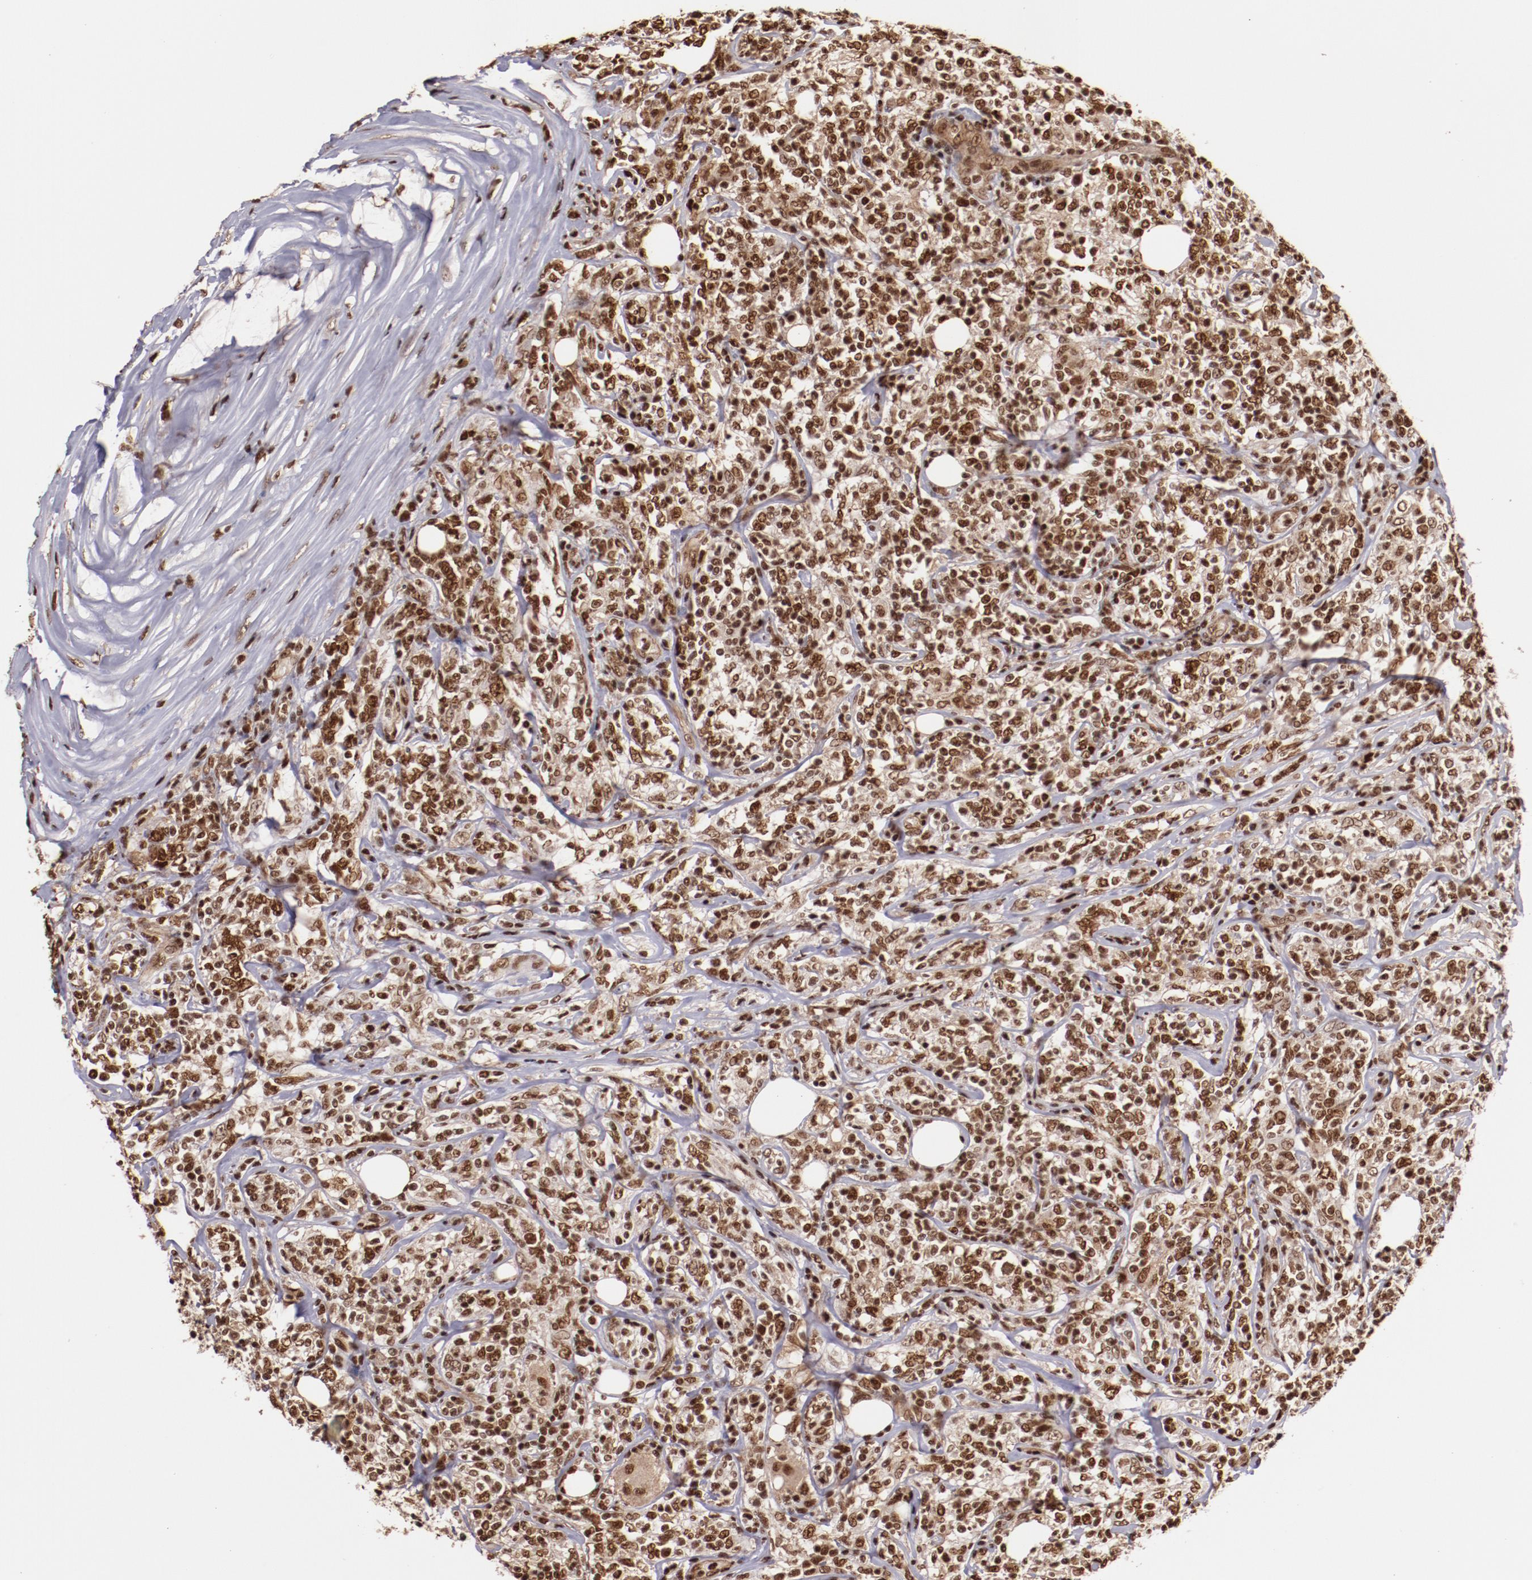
{"staining": {"intensity": "moderate", "quantity": ">75%", "location": "nuclear"}, "tissue": "lymphoma", "cell_type": "Tumor cells", "image_type": "cancer", "snomed": [{"axis": "morphology", "description": "Malignant lymphoma, non-Hodgkin's type, High grade"}, {"axis": "topography", "description": "Lymph node"}], "caption": "DAB (3,3'-diaminobenzidine) immunohistochemical staining of lymphoma shows moderate nuclear protein expression in approximately >75% of tumor cells.", "gene": "STAG2", "patient": {"sex": "female", "age": 84}}